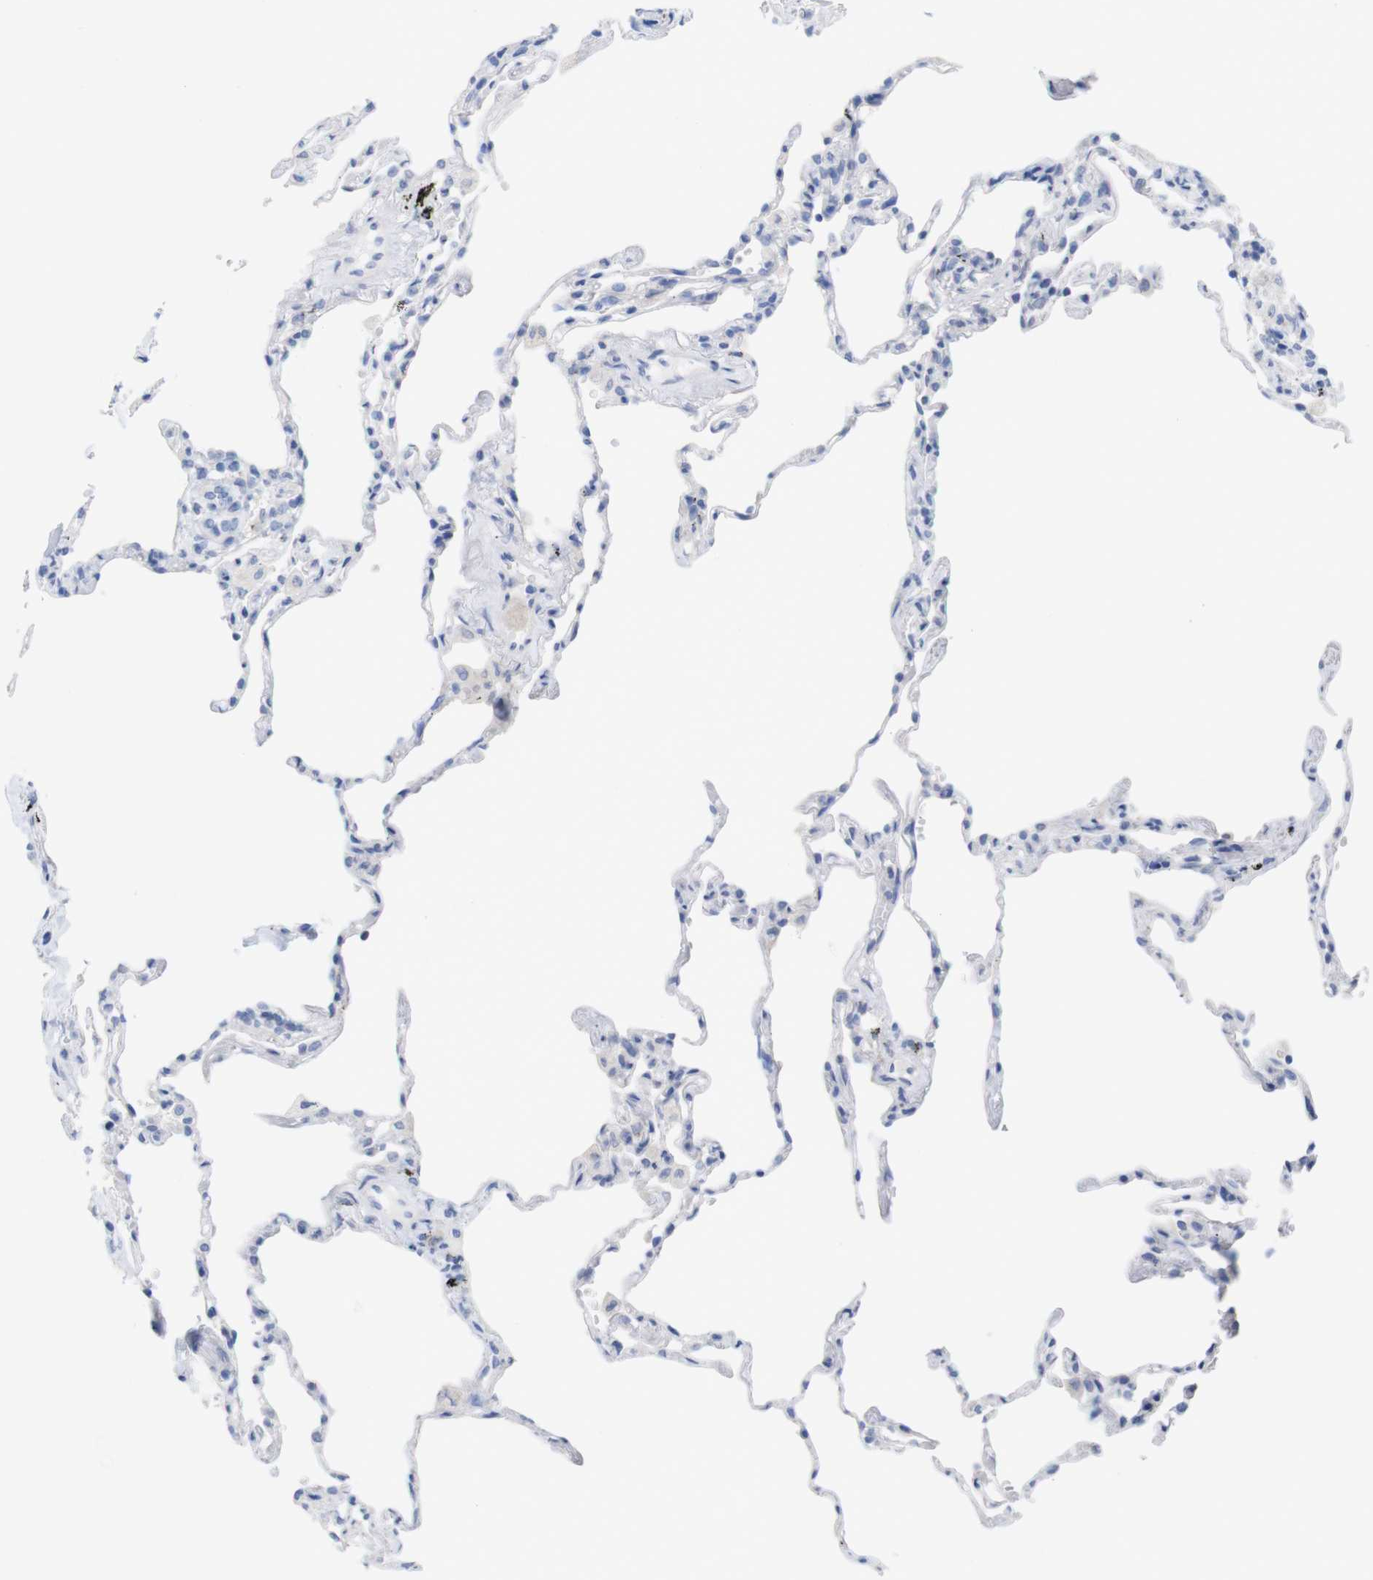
{"staining": {"intensity": "negative", "quantity": "none", "location": "none"}, "tissue": "lung", "cell_type": "Alveolar cells", "image_type": "normal", "snomed": [{"axis": "morphology", "description": "Normal tissue, NOS"}, {"axis": "topography", "description": "Lung"}], "caption": "Alveolar cells are negative for protein expression in unremarkable human lung. Nuclei are stained in blue.", "gene": "PNMA1", "patient": {"sex": "male", "age": 59}}